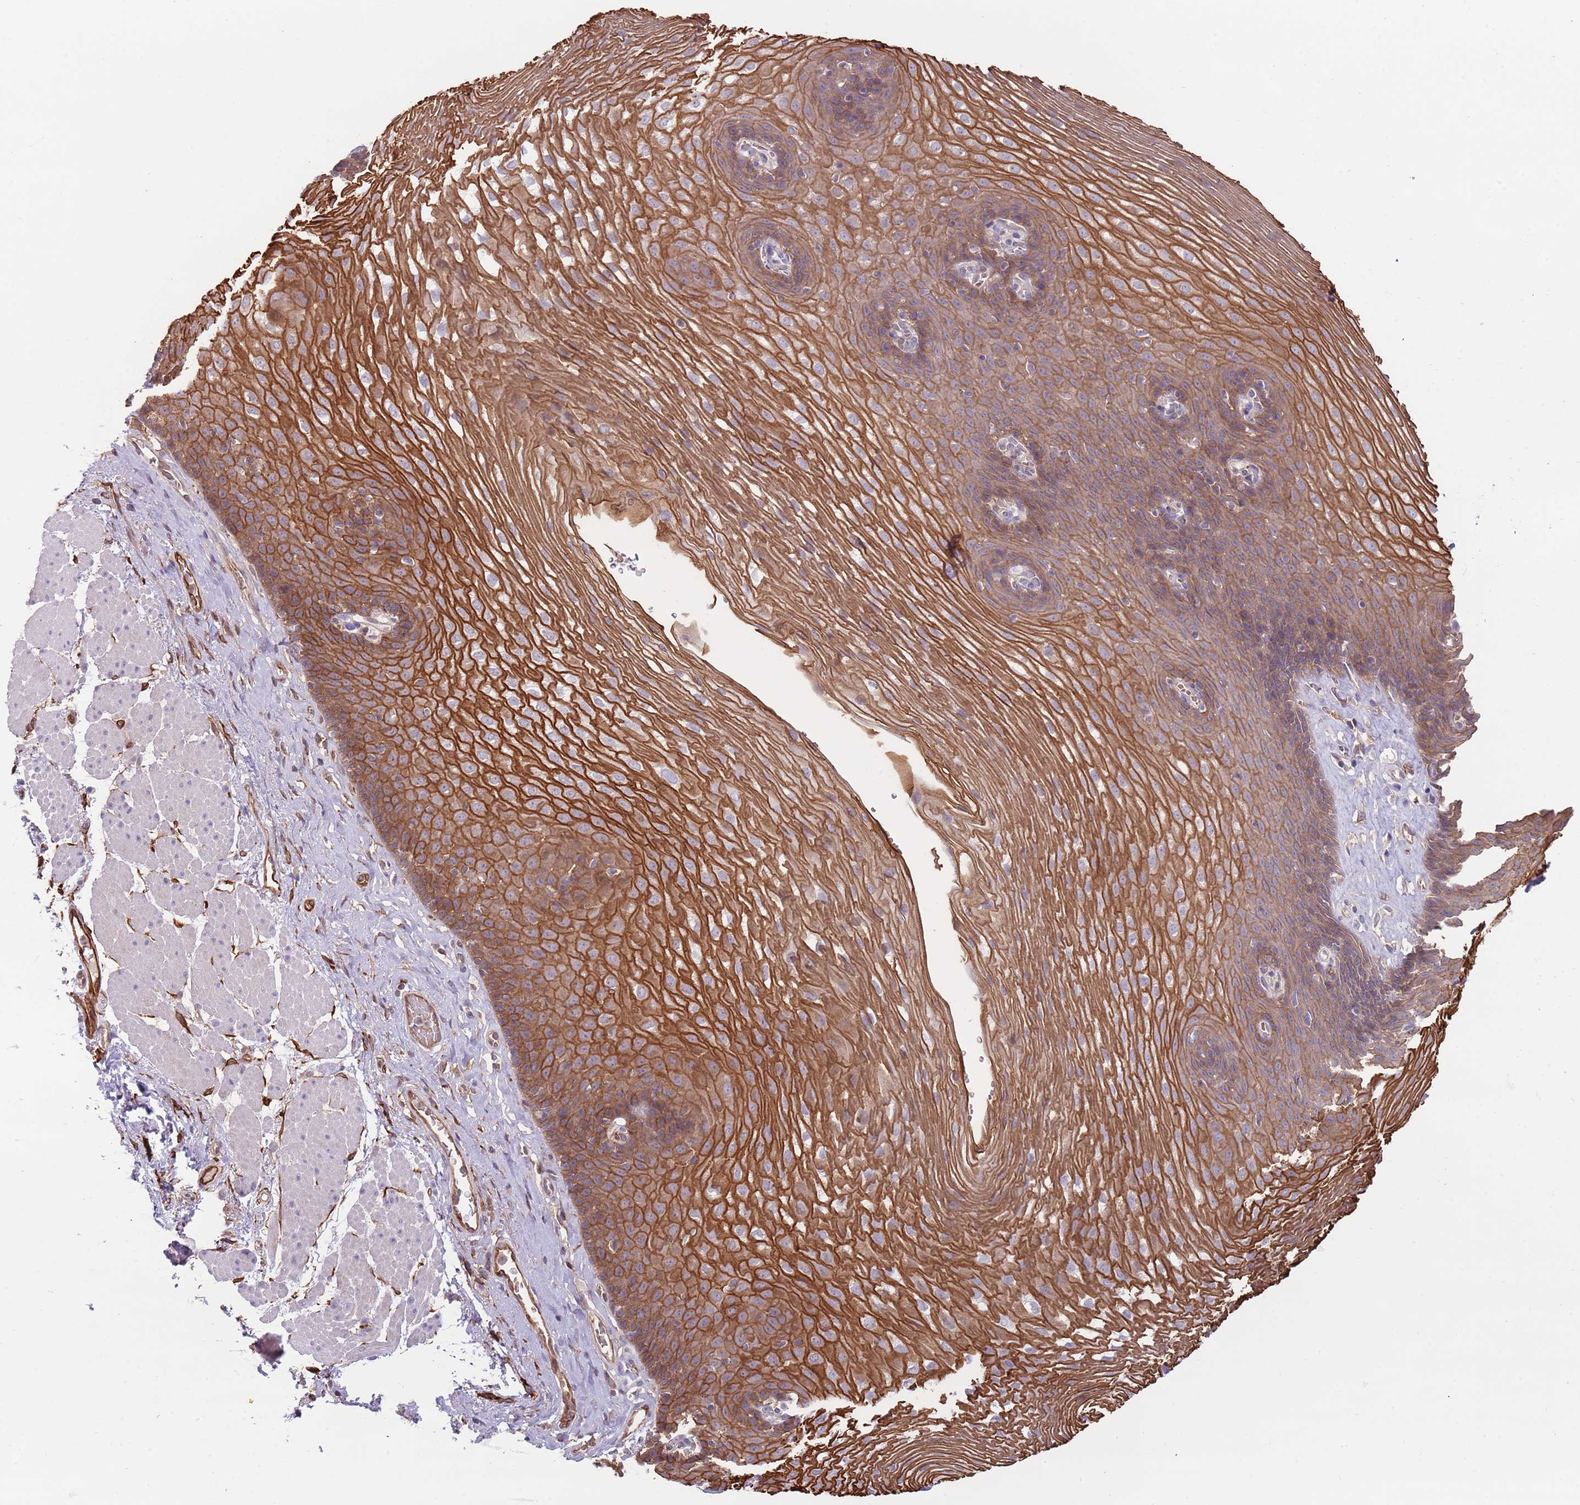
{"staining": {"intensity": "strong", "quantity": ">75%", "location": "cytoplasmic/membranous"}, "tissue": "esophagus", "cell_type": "Squamous epithelial cells", "image_type": "normal", "snomed": [{"axis": "morphology", "description": "Normal tissue, NOS"}, {"axis": "topography", "description": "Esophagus"}], "caption": "The image exhibits staining of unremarkable esophagus, revealing strong cytoplasmic/membranous protein expression (brown color) within squamous epithelial cells. Using DAB (brown) and hematoxylin (blue) stains, captured at high magnification using brightfield microscopy.", "gene": "GSDMD", "patient": {"sex": "female", "age": 66}}